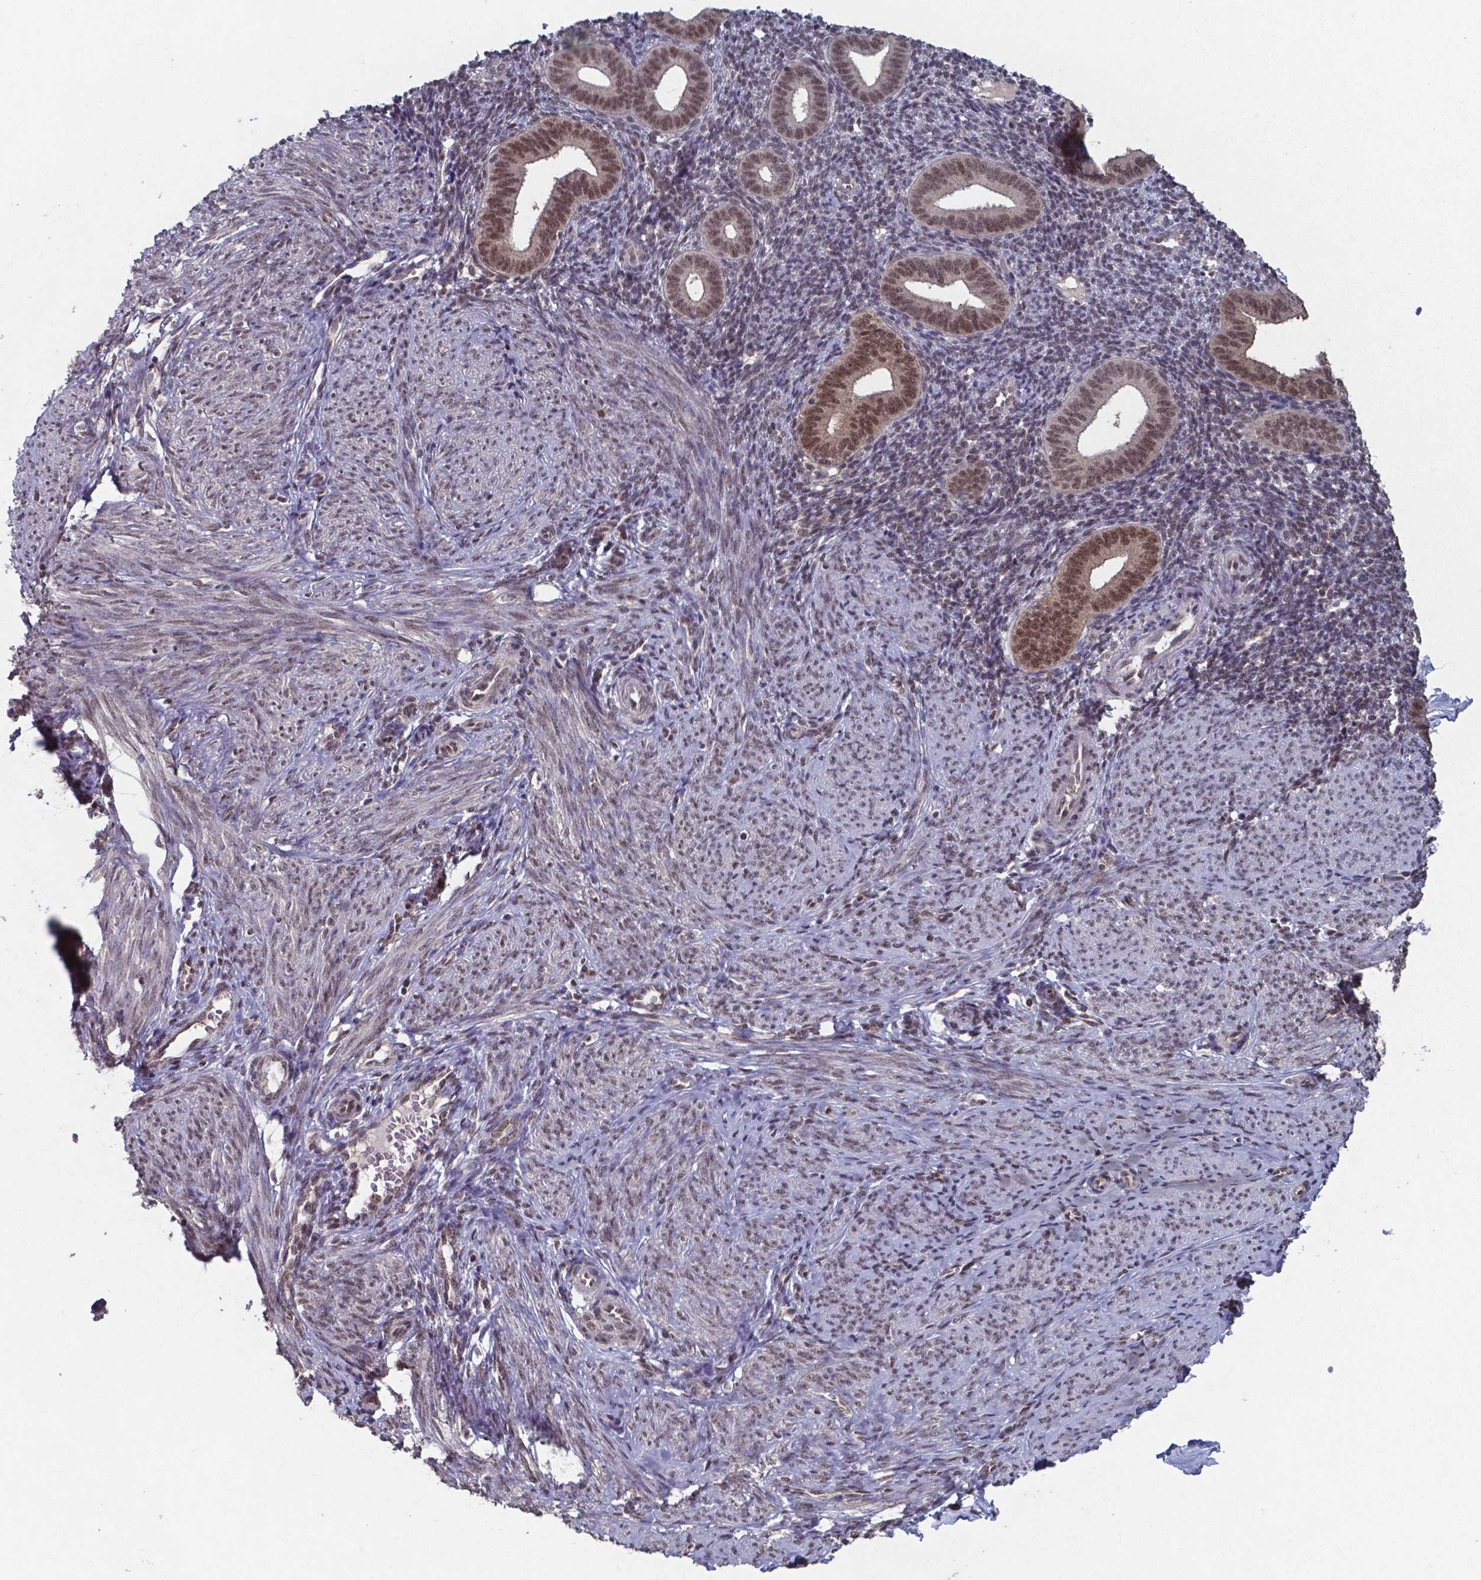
{"staining": {"intensity": "moderate", "quantity": "<25%", "location": "nuclear"}, "tissue": "endometrium", "cell_type": "Cells in endometrial stroma", "image_type": "normal", "snomed": [{"axis": "morphology", "description": "Normal tissue, NOS"}, {"axis": "topography", "description": "Endometrium"}], "caption": "Immunohistochemistry (IHC) micrograph of unremarkable human endometrium stained for a protein (brown), which displays low levels of moderate nuclear expression in about <25% of cells in endometrial stroma.", "gene": "UBA1", "patient": {"sex": "female", "age": 40}}